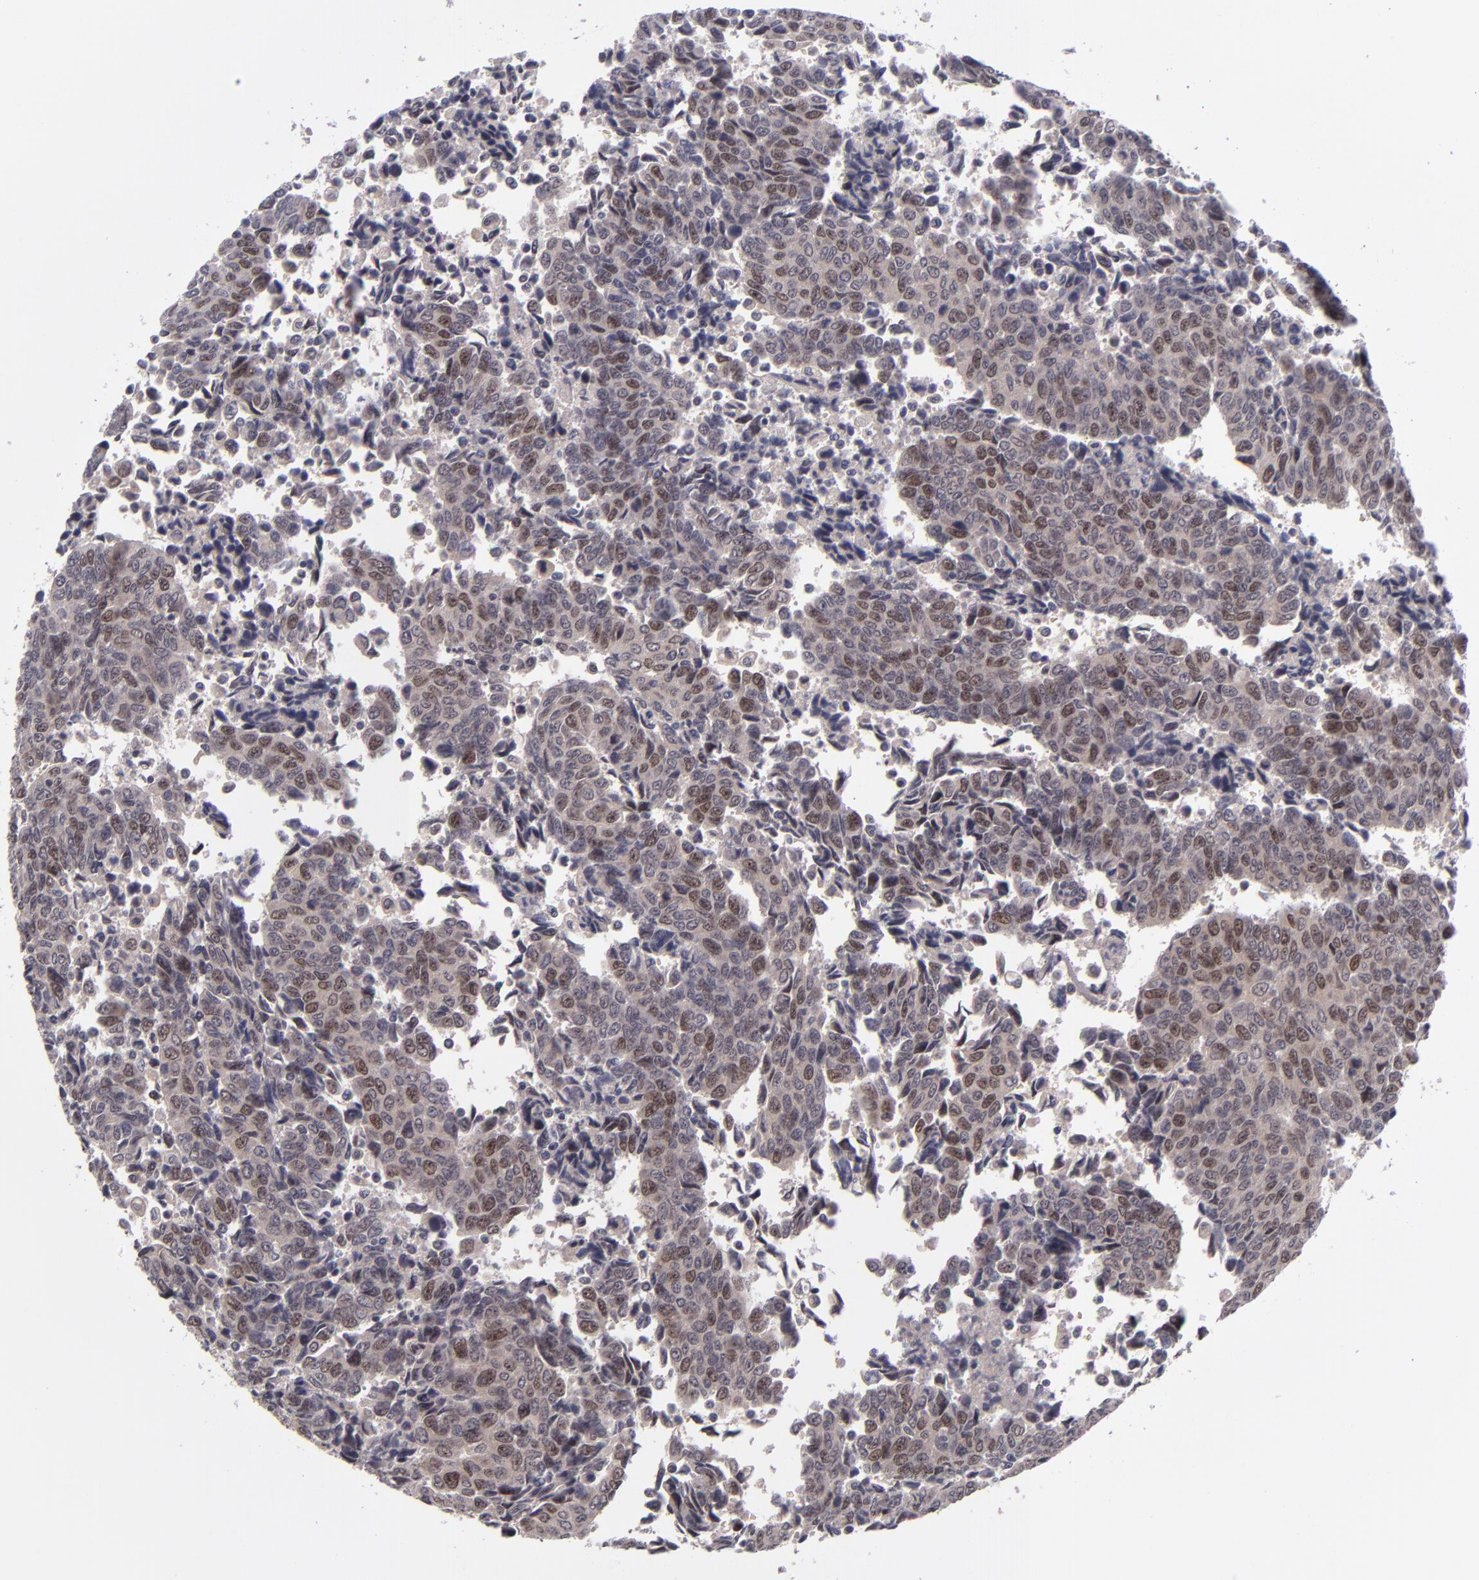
{"staining": {"intensity": "moderate", "quantity": "25%-75%", "location": "nuclear"}, "tissue": "urothelial cancer", "cell_type": "Tumor cells", "image_type": "cancer", "snomed": [{"axis": "morphology", "description": "Urothelial carcinoma, High grade"}, {"axis": "topography", "description": "Urinary bladder"}], "caption": "Brown immunohistochemical staining in human urothelial carcinoma (high-grade) displays moderate nuclear expression in approximately 25%-75% of tumor cells.", "gene": "CDC7", "patient": {"sex": "male", "age": 86}}